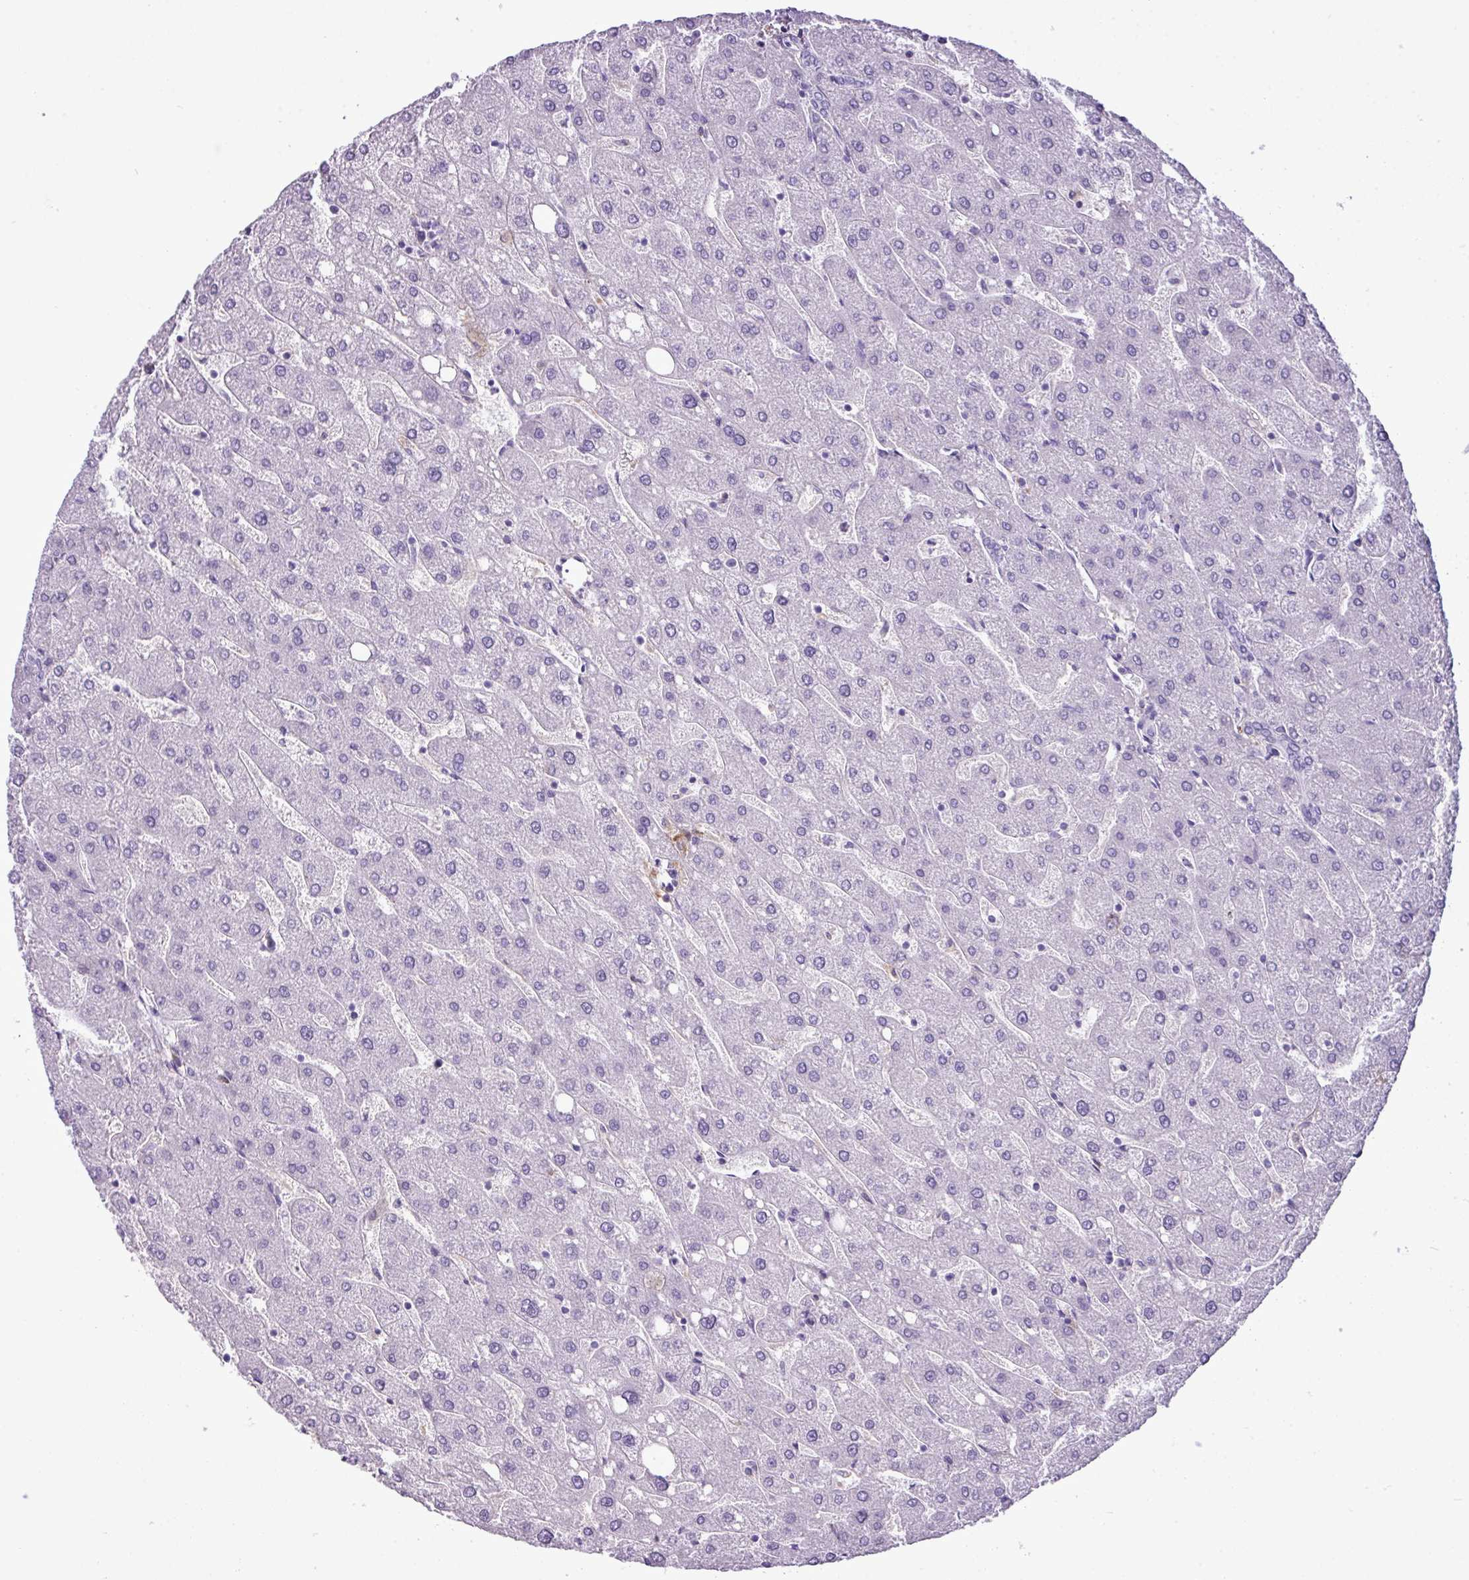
{"staining": {"intensity": "negative", "quantity": "none", "location": "none"}, "tissue": "liver", "cell_type": "Cholangiocytes", "image_type": "normal", "snomed": [{"axis": "morphology", "description": "Normal tissue, NOS"}, {"axis": "topography", "description": "Liver"}], "caption": "Immunohistochemical staining of unremarkable liver shows no significant expression in cholangiocytes.", "gene": "RBMXL2", "patient": {"sex": "male", "age": 67}}